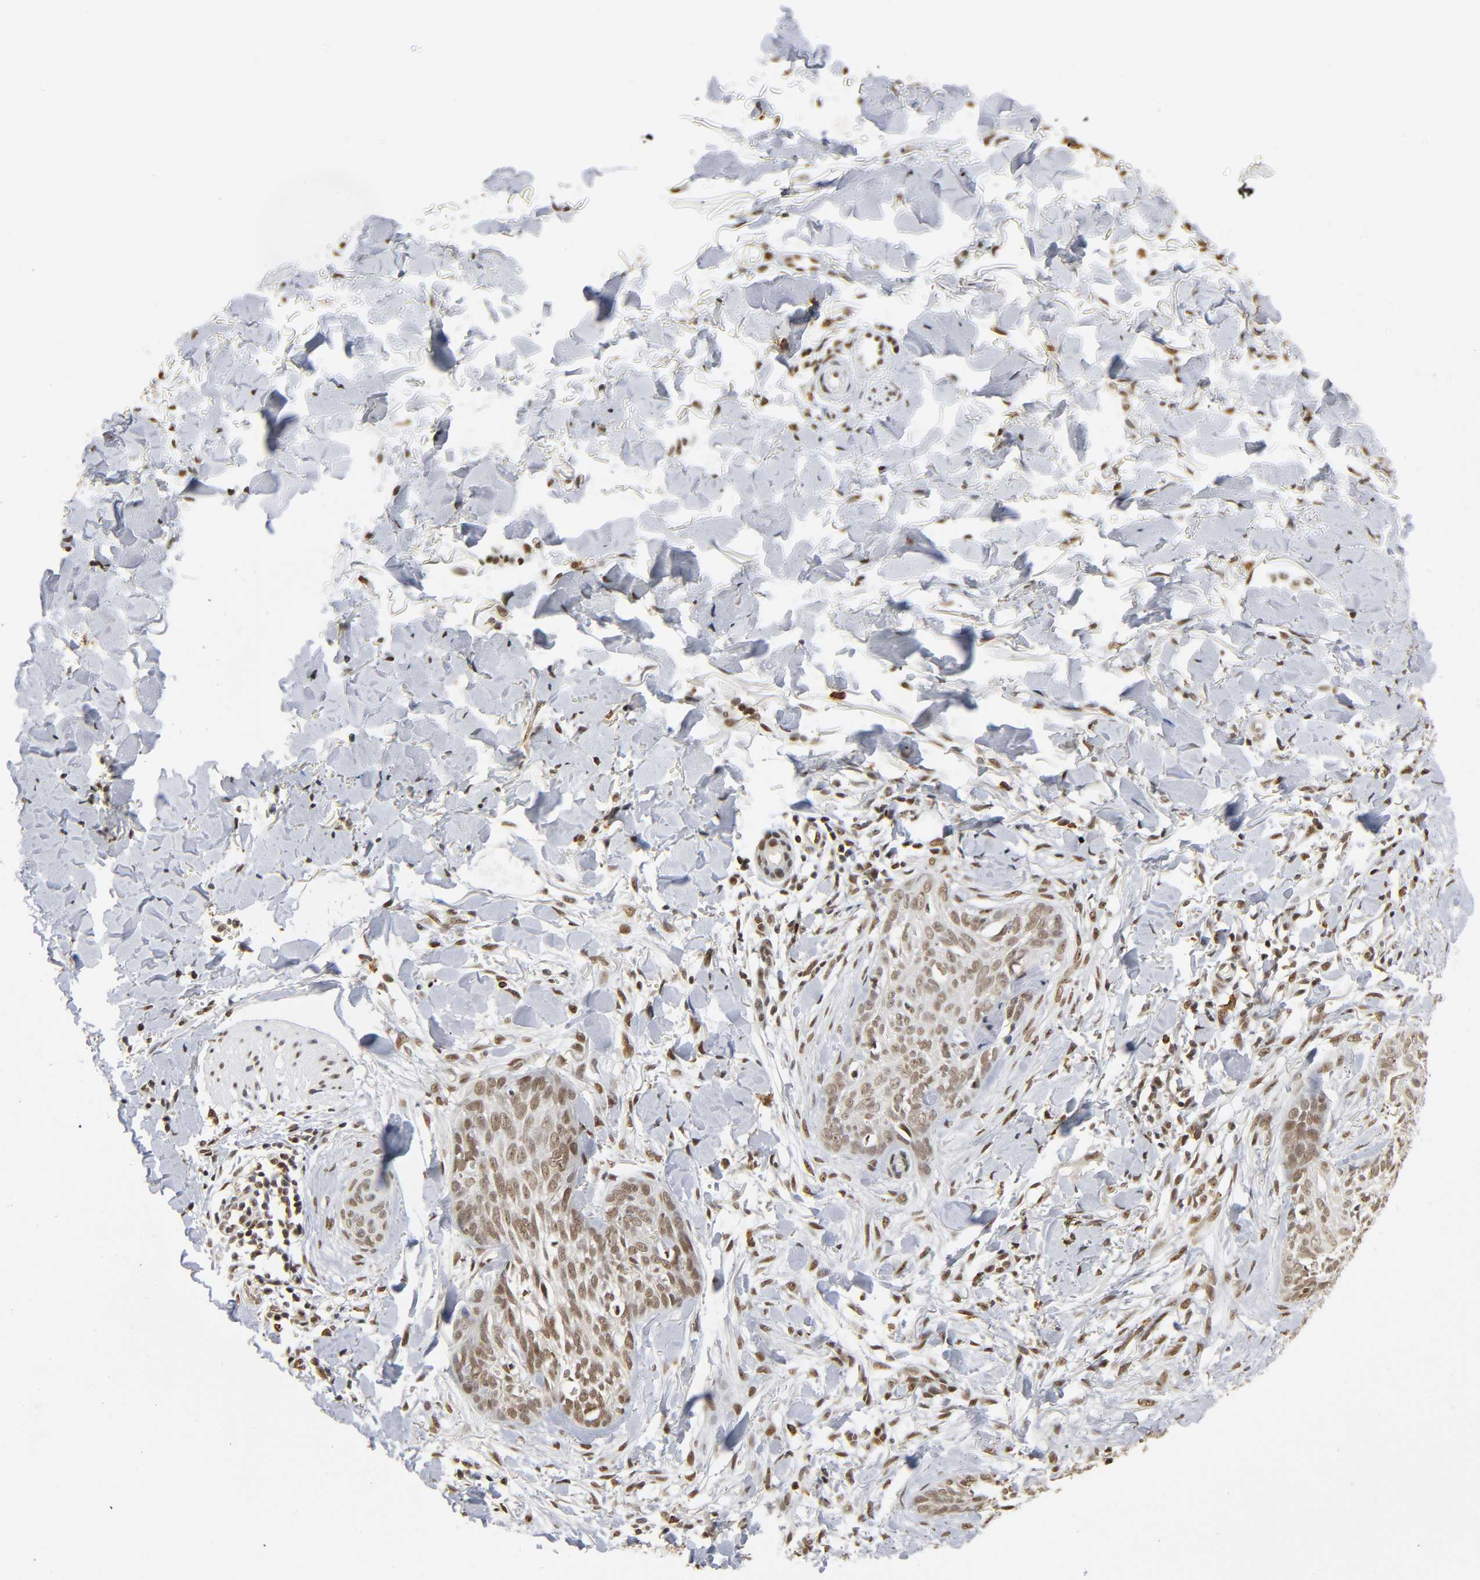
{"staining": {"intensity": "moderate", "quantity": ">75%", "location": "nuclear"}, "tissue": "skin cancer", "cell_type": "Tumor cells", "image_type": "cancer", "snomed": [{"axis": "morphology", "description": "Normal tissue, NOS"}, {"axis": "morphology", "description": "Basal cell carcinoma"}, {"axis": "topography", "description": "Skin"}], "caption": "An IHC image of tumor tissue is shown. Protein staining in brown highlights moderate nuclear positivity in skin cancer (basal cell carcinoma) within tumor cells. (Stains: DAB in brown, nuclei in blue, Microscopy: brightfield microscopy at high magnification).", "gene": "SUMO1", "patient": {"sex": "male", "age": 71}}